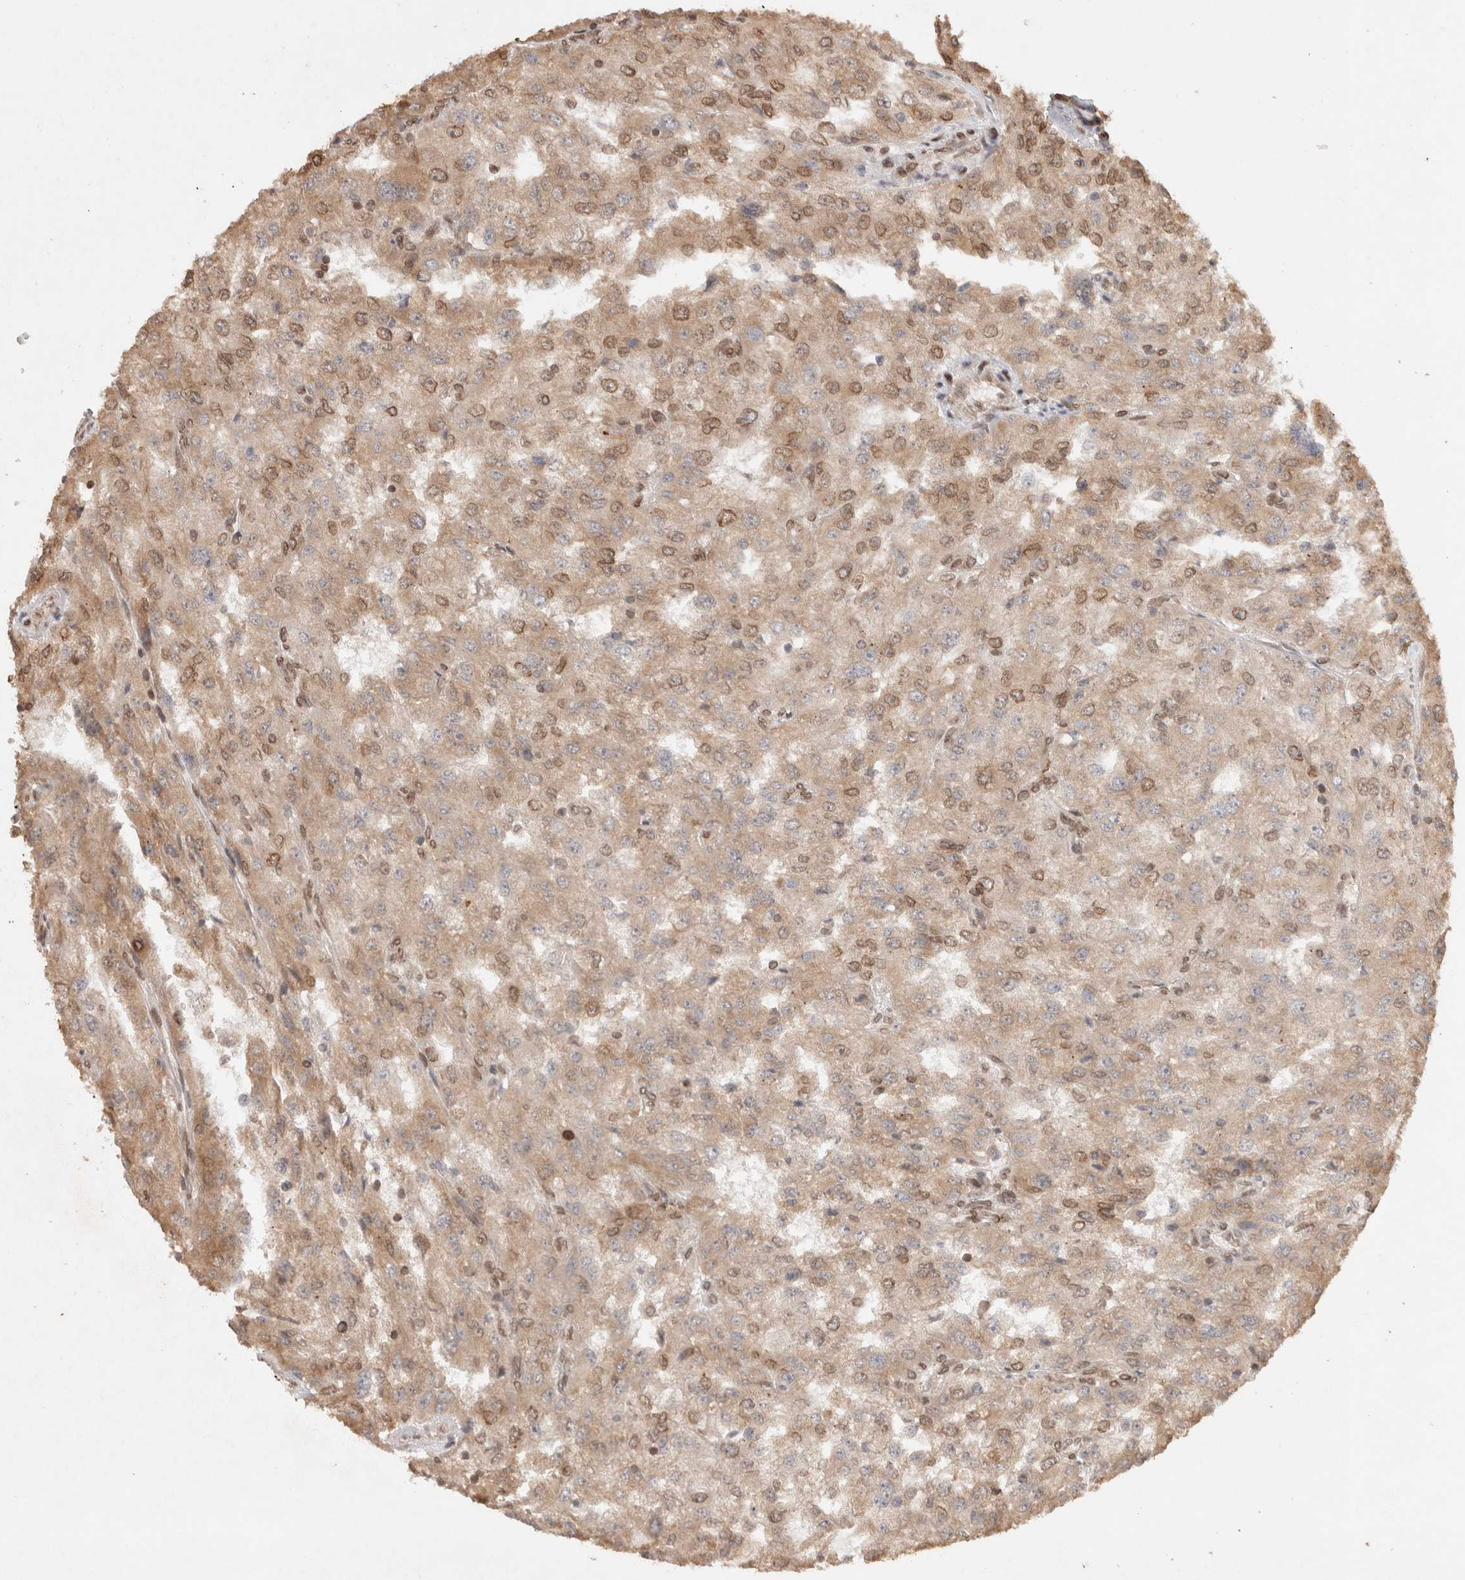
{"staining": {"intensity": "moderate", "quantity": ">75%", "location": "cytoplasmic/membranous,nuclear"}, "tissue": "renal cancer", "cell_type": "Tumor cells", "image_type": "cancer", "snomed": [{"axis": "morphology", "description": "Adenocarcinoma, NOS"}, {"axis": "topography", "description": "Kidney"}], "caption": "A photomicrograph of human renal adenocarcinoma stained for a protein displays moderate cytoplasmic/membranous and nuclear brown staining in tumor cells.", "gene": "TPR", "patient": {"sex": "female", "age": 54}}